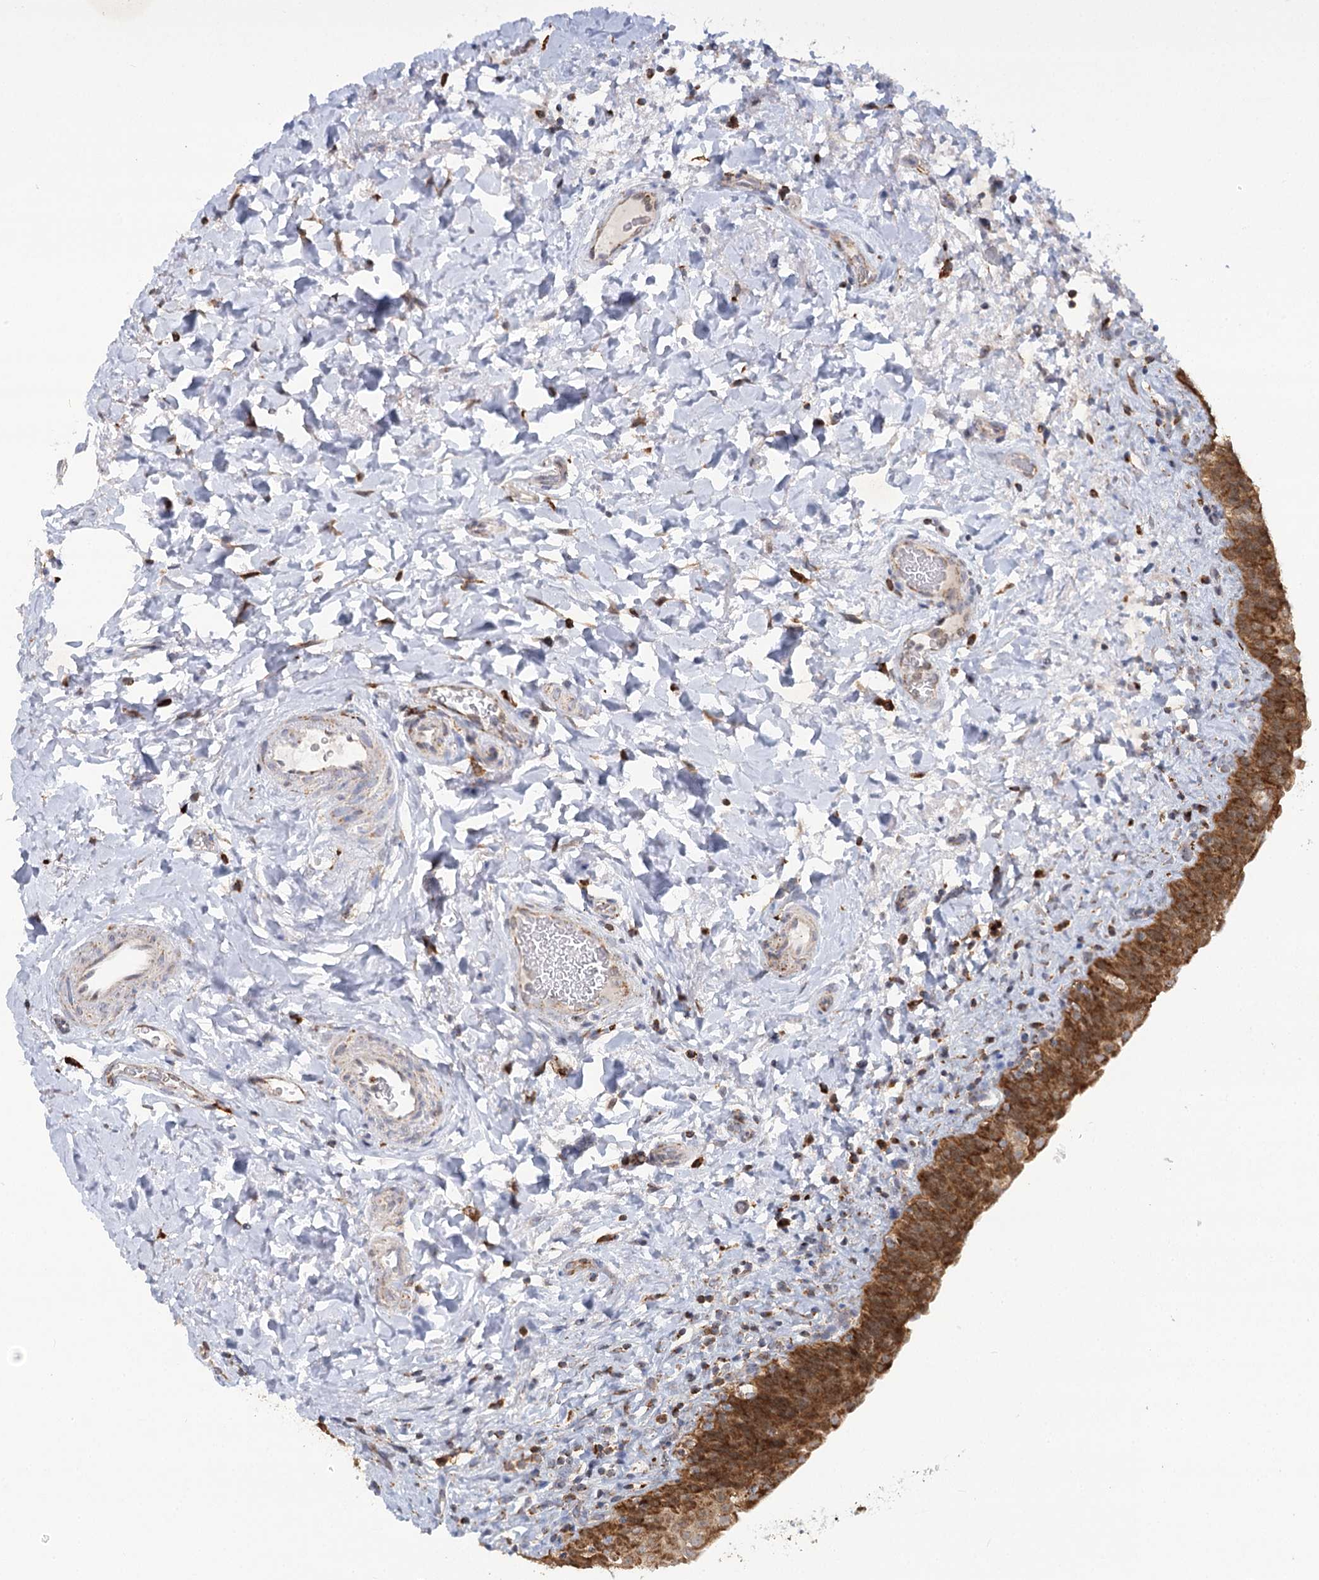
{"staining": {"intensity": "strong", "quantity": ">75%", "location": "cytoplasmic/membranous"}, "tissue": "urinary bladder", "cell_type": "Urothelial cells", "image_type": "normal", "snomed": [{"axis": "morphology", "description": "Normal tissue, NOS"}, {"axis": "topography", "description": "Urinary bladder"}], "caption": "Protein positivity by immunohistochemistry (IHC) shows strong cytoplasmic/membranous staining in approximately >75% of urothelial cells in unremarkable urinary bladder.", "gene": "TAS1R1", "patient": {"sex": "male", "age": 83}}